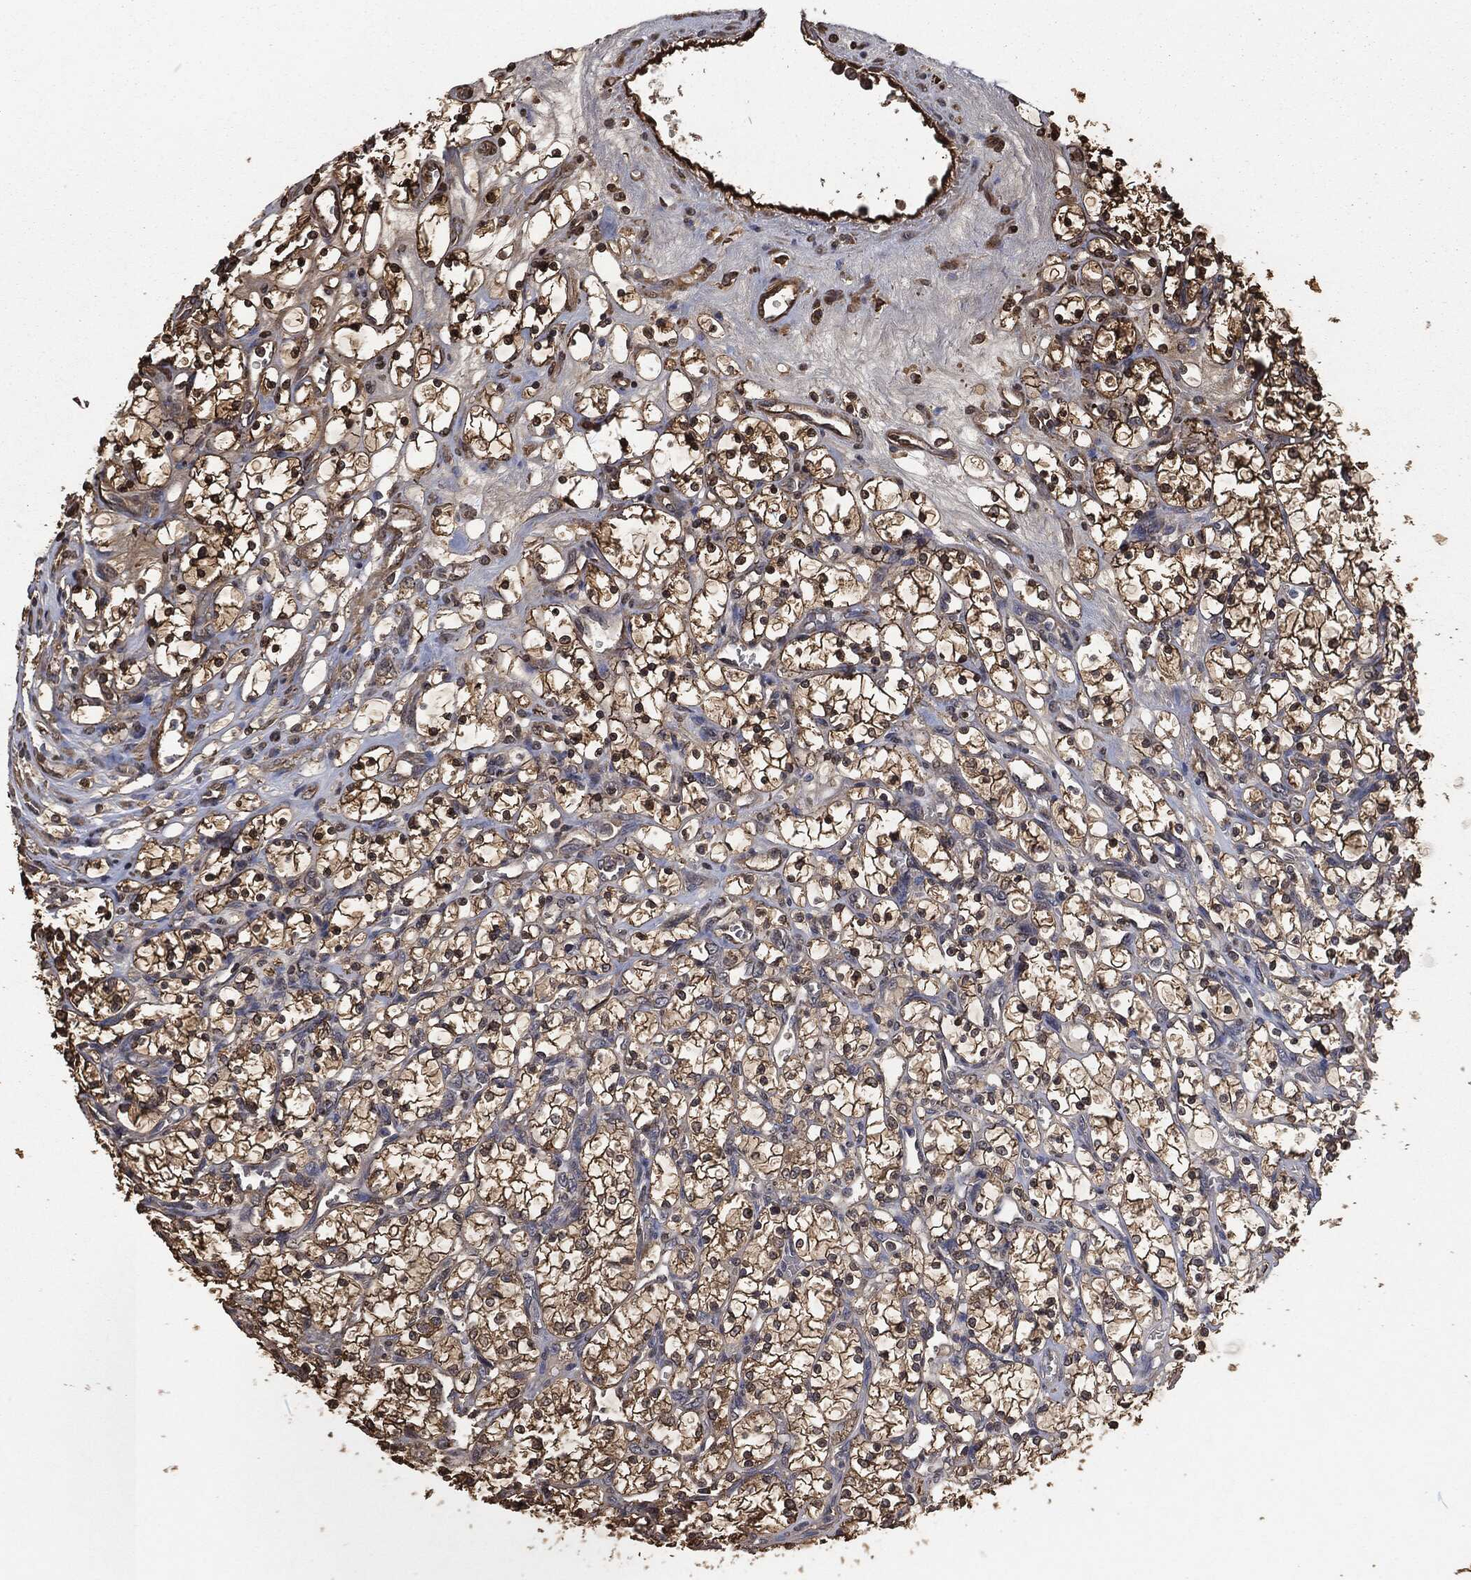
{"staining": {"intensity": "strong", "quantity": ">75%", "location": "cytoplasmic/membranous"}, "tissue": "renal cancer", "cell_type": "Tumor cells", "image_type": "cancer", "snomed": [{"axis": "morphology", "description": "Adenocarcinoma, NOS"}, {"axis": "topography", "description": "Kidney"}], "caption": "A brown stain labels strong cytoplasmic/membranous positivity of a protein in human renal cancer (adenocarcinoma) tumor cells.", "gene": "PRDX4", "patient": {"sex": "female", "age": 69}}